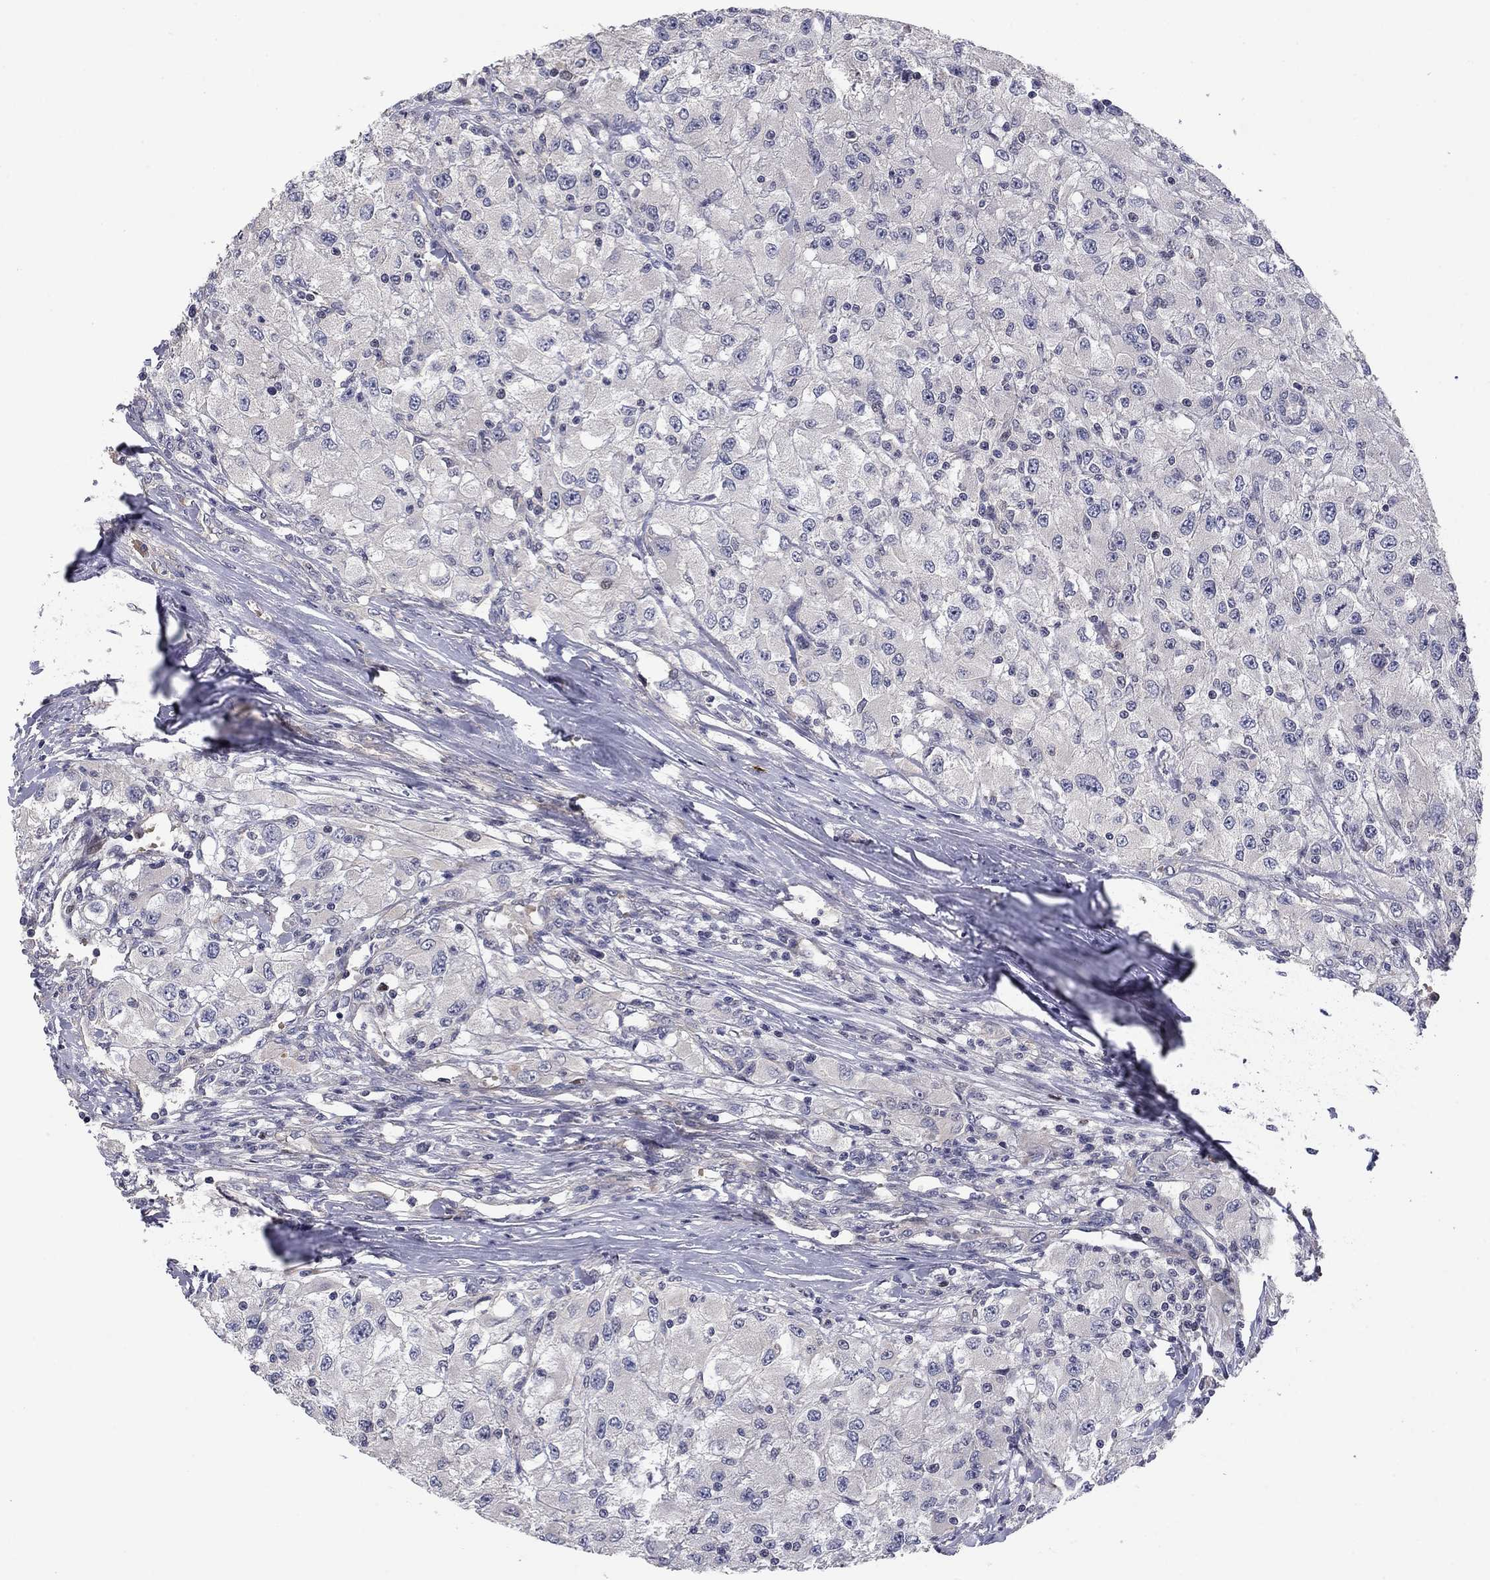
{"staining": {"intensity": "negative", "quantity": "none", "location": "none"}, "tissue": "renal cancer", "cell_type": "Tumor cells", "image_type": "cancer", "snomed": [{"axis": "morphology", "description": "Adenocarcinoma, NOS"}, {"axis": "topography", "description": "Kidney"}], "caption": "This is an immunohistochemistry micrograph of adenocarcinoma (renal). There is no staining in tumor cells.", "gene": "BCL11A", "patient": {"sex": "female", "age": 67}}